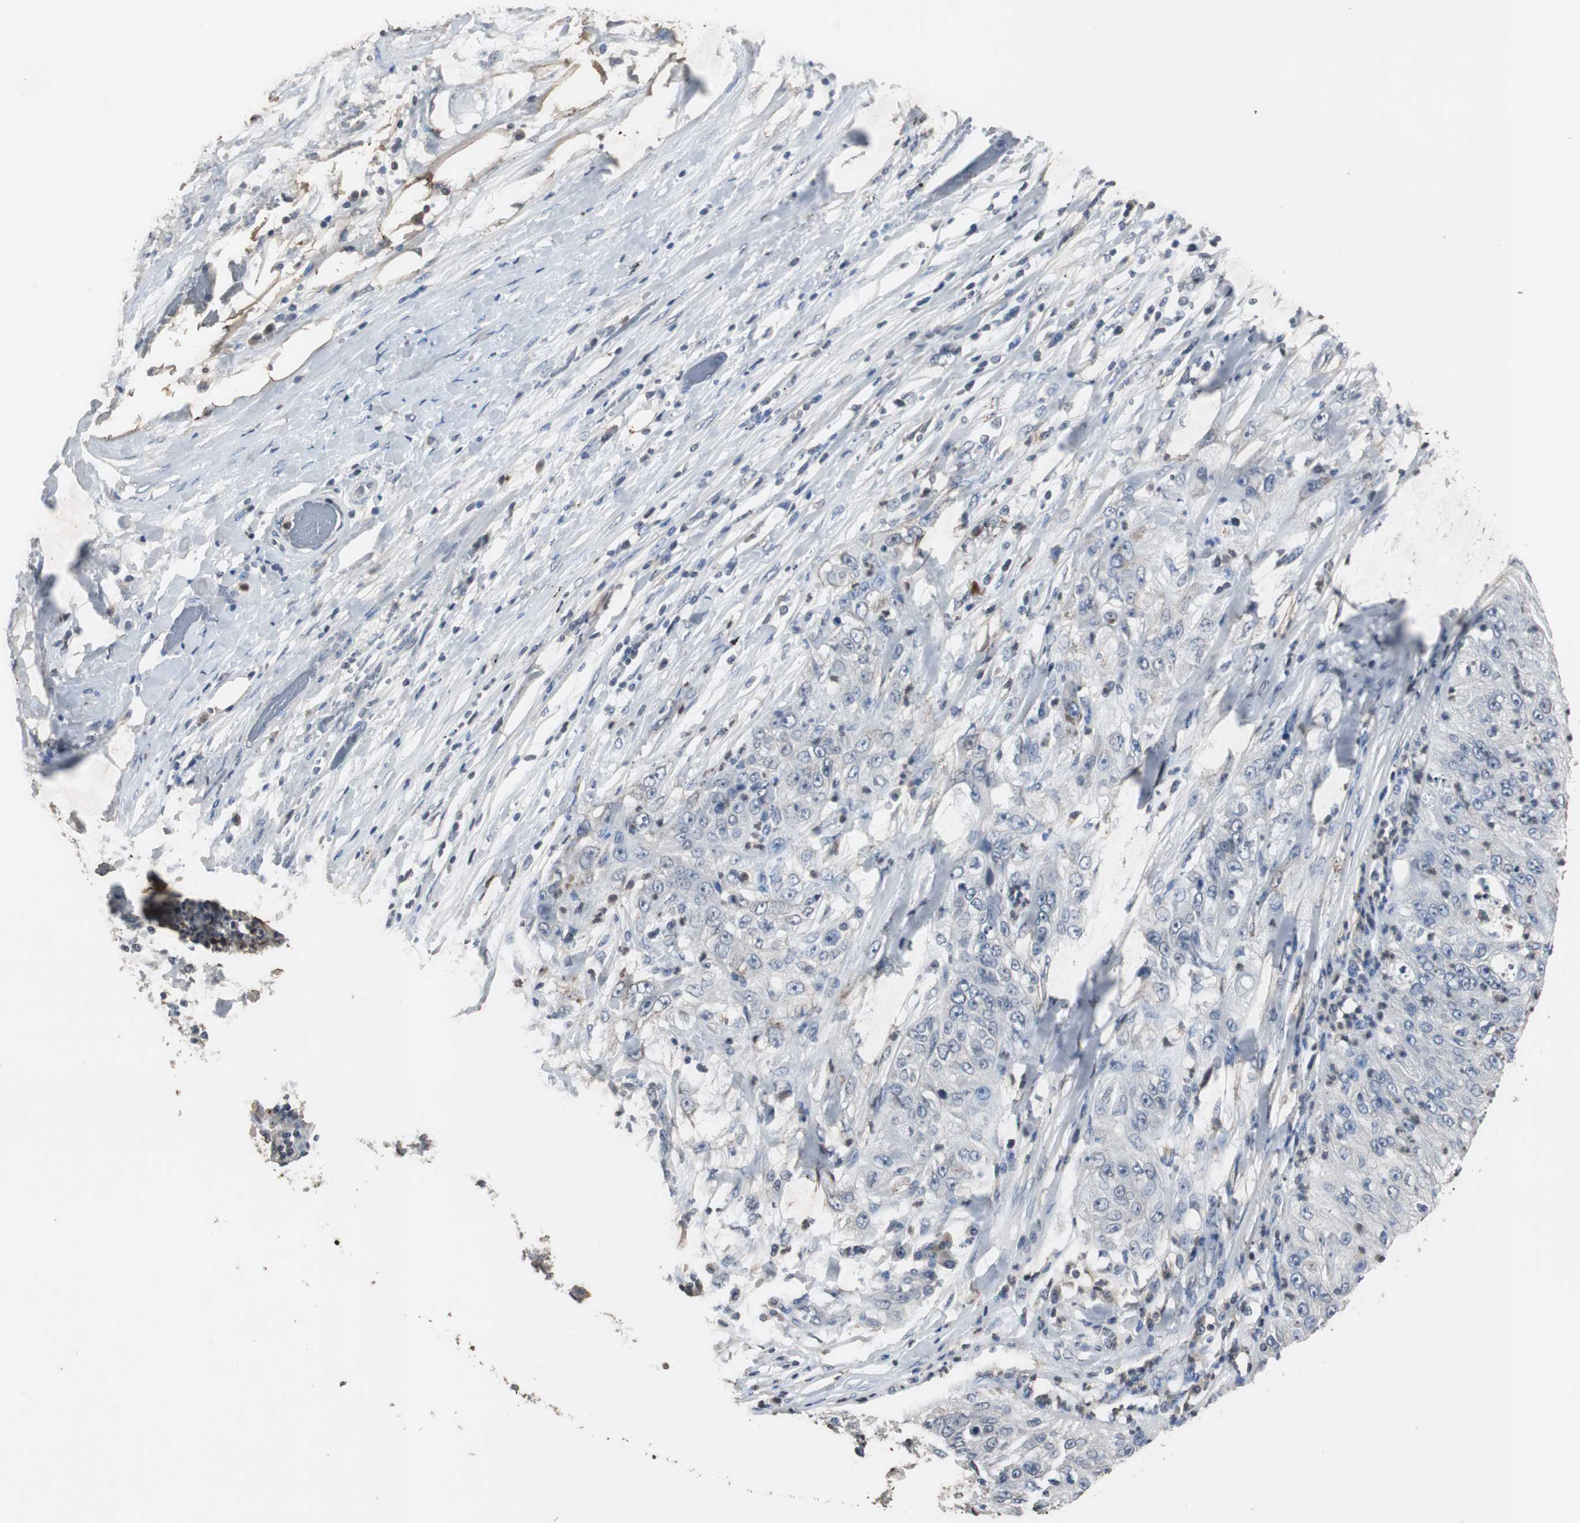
{"staining": {"intensity": "negative", "quantity": "none", "location": "none"}, "tissue": "lung cancer", "cell_type": "Tumor cells", "image_type": "cancer", "snomed": [{"axis": "morphology", "description": "Inflammation, NOS"}, {"axis": "morphology", "description": "Squamous cell carcinoma, NOS"}, {"axis": "topography", "description": "Lymph node"}, {"axis": "topography", "description": "Soft tissue"}, {"axis": "topography", "description": "Lung"}], "caption": "Tumor cells show no significant protein staining in lung cancer.", "gene": "ADNP2", "patient": {"sex": "male", "age": 66}}